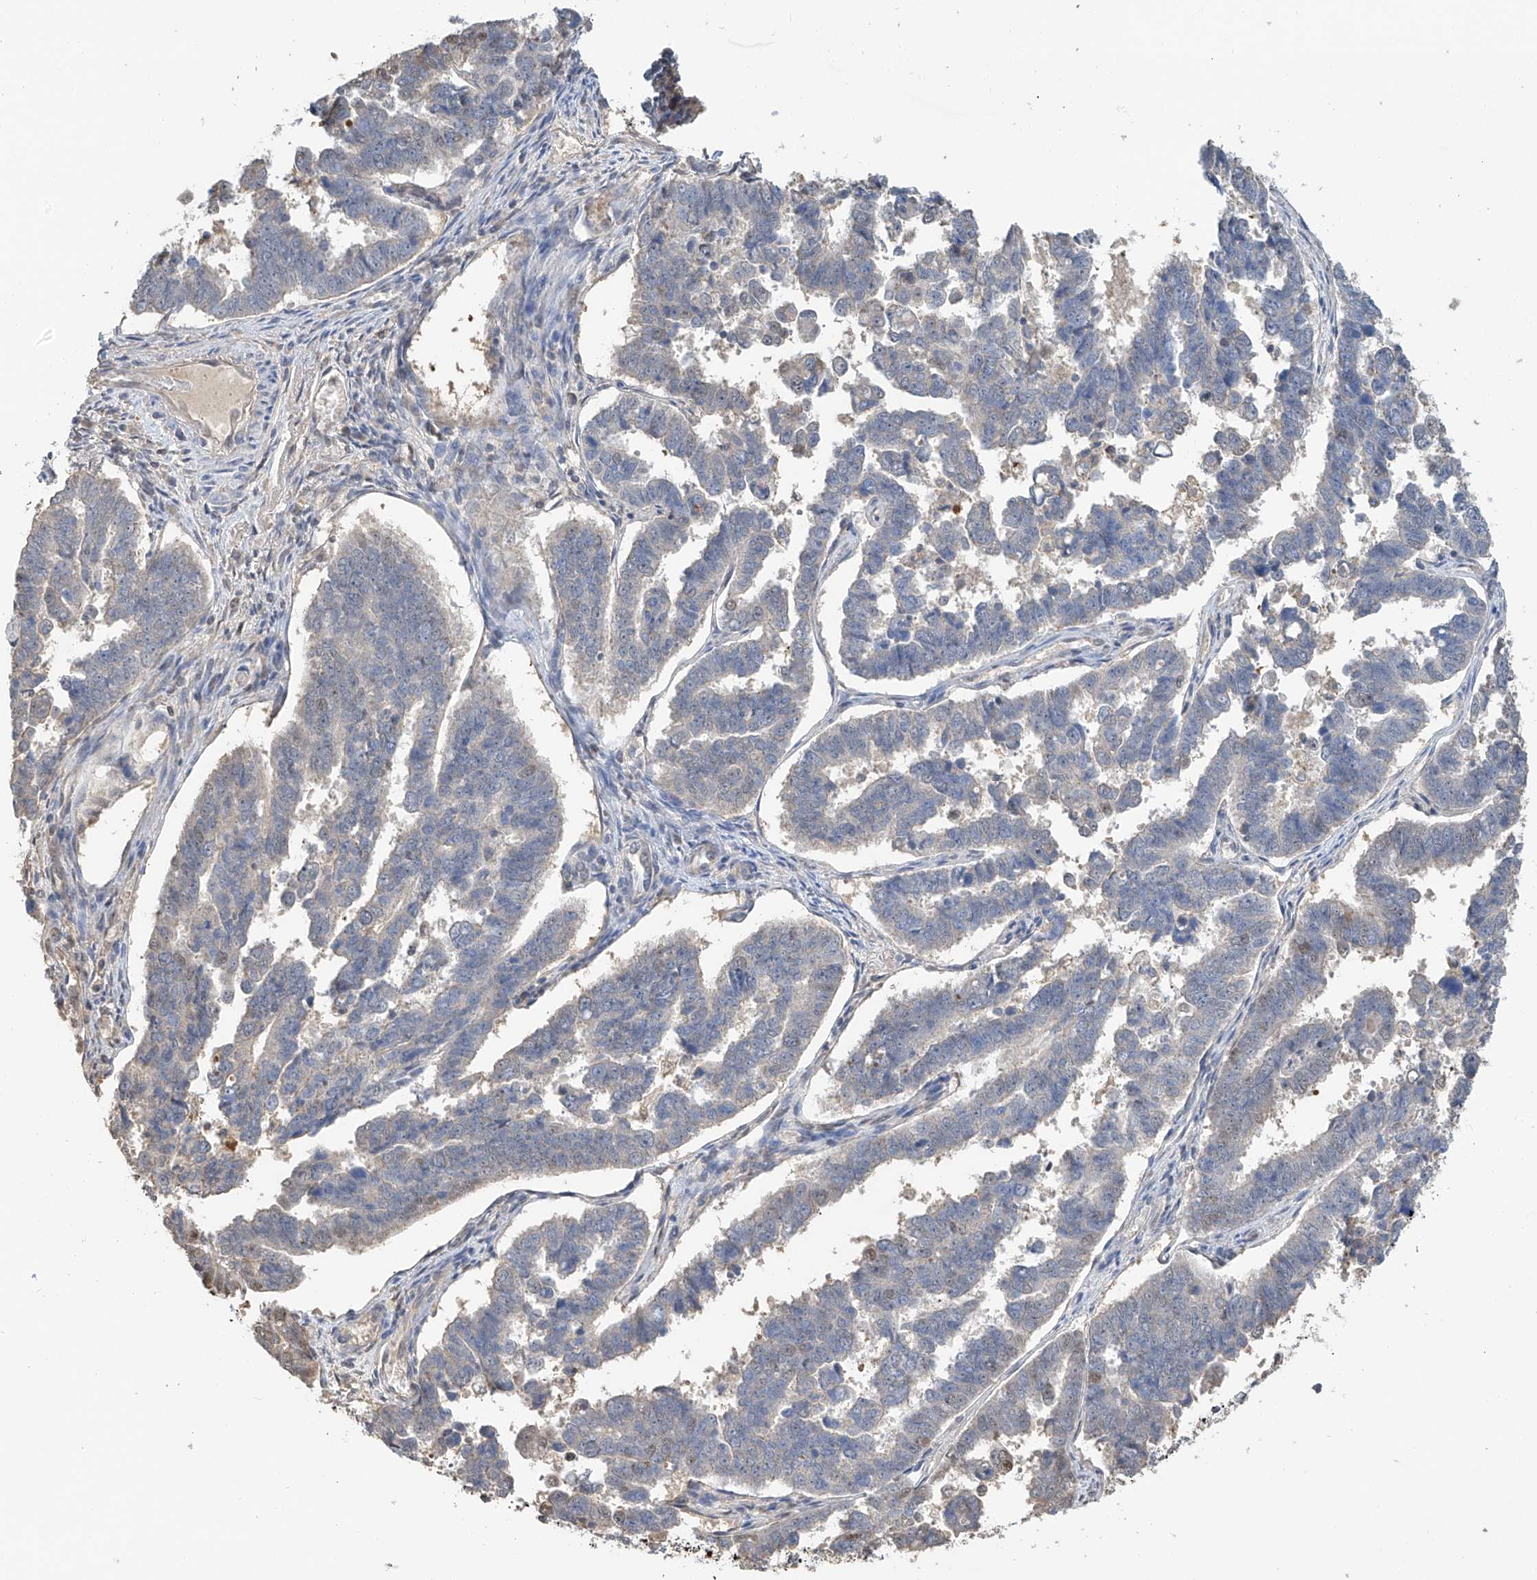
{"staining": {"intensity": "negative", "quantity": "none", "location": "none"}, "tissue": "endometrial cancer", "cell_type": "Tumor cells", "image_type": "cancer", "snomed": [{"axis": "morphology", "description": "Adenocarcinoma, NOS"}, {"axis": "topography", "description": "Endometrium"}], "caption": "Endometrial adenocarcinoma stained for a protein using immunohistochemistry (IHC) exhibits no expression tumor cells.", "gene": "PMM1", "patient": {"sex": "female", "age": 75}}